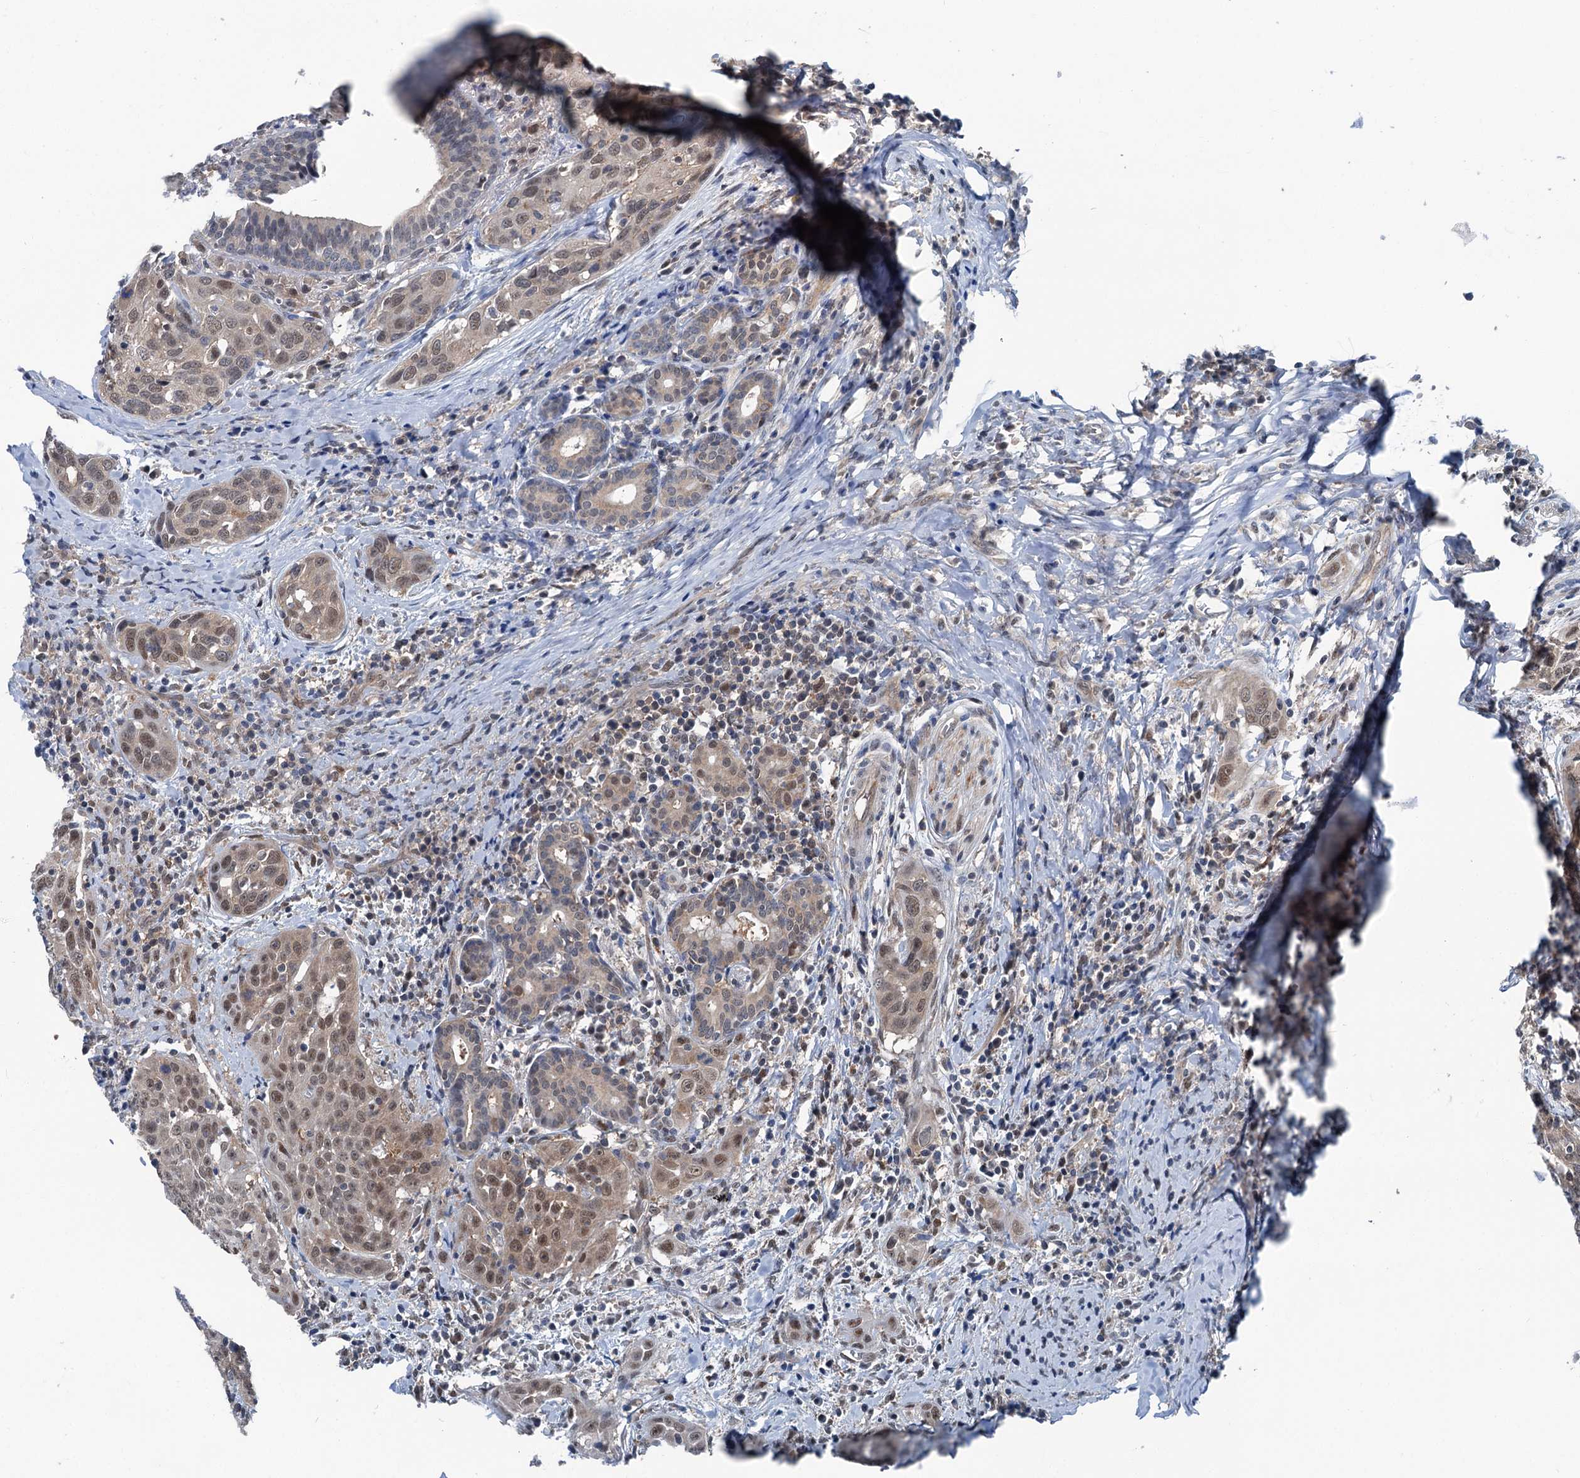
{"staining": {"intensity": "moderate", "quantity": ">75%", "location": "cytoplasmic/membranous,nuclear"}, "tissue": "head and neck cancer", "cell_type": "Tumor cells", "image_type": "cancer", "snomed": [{"axis": "morphology", "description": "Squamous cell carcinoma, NOS"}, {"axis": "topography", "description": "Oral tissue"}, {"axis": "topography", "description": "Head-Neck"}], "caption": "Moderate cytoplasmic/membranous and nuclear protein expression is identified in approximately >75% of tumor cells in head and neck cancer (squamous cell carcinoma). The staining is performed using DAB brown chromogen to label protein expression. The nuclei are counter-stained blue using hematoxylin.", "gene": "PSMD13", "patient": {"sex": "female", "age": 50}}